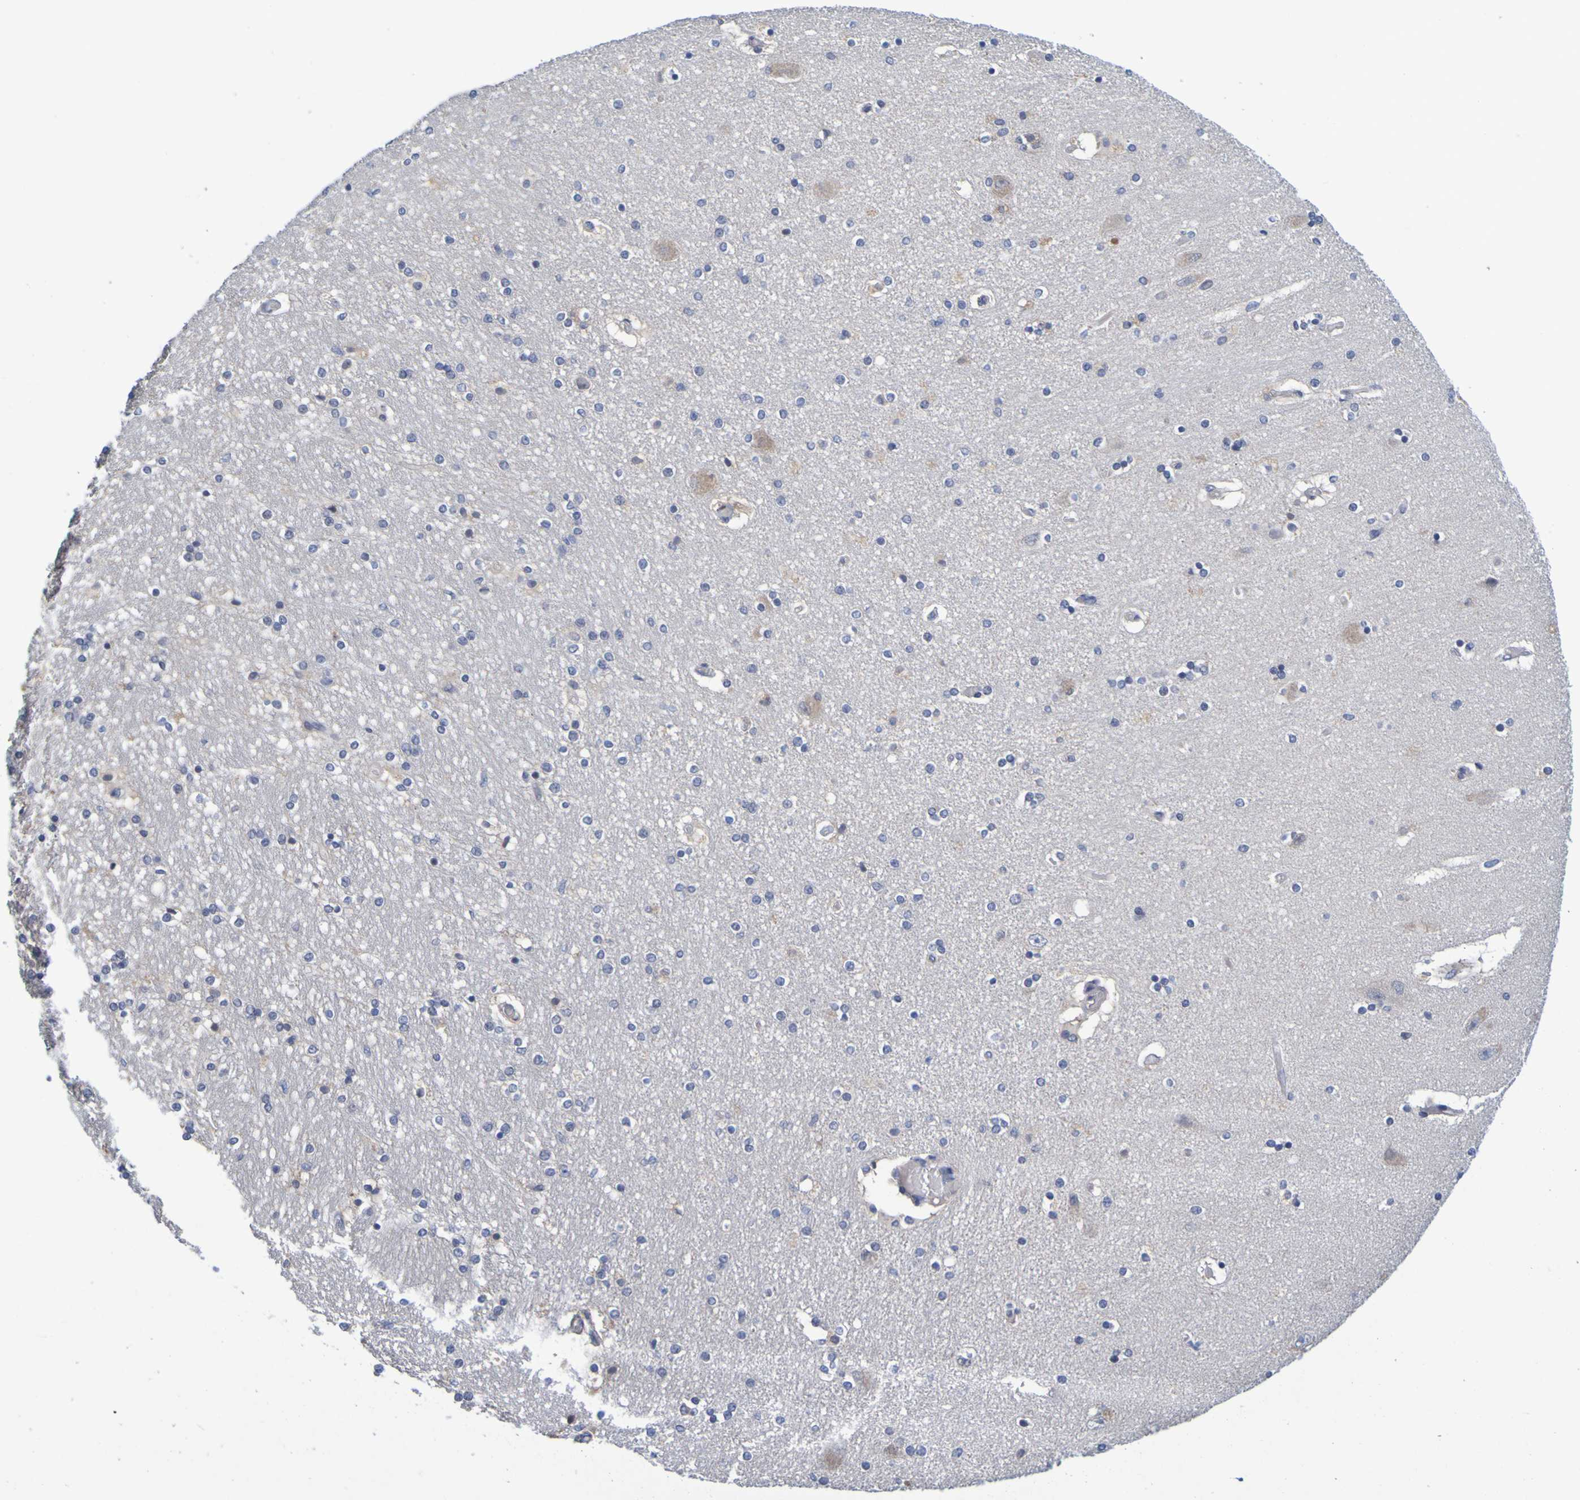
{"staining": {"intensity": "negative", "quantity": "none", "location": "none"}, "tissue": "hippocampus", "cell_type": "Glial cells", "image_type": "normal", "snomed": [{"axis": "morphology", "description": "Normal tissue, NOS"}, {"axis": "topography", "description": "Hippocampus"}], "caption": "Immunohistochemical staining of benign human hippocampus displays no significant staining in glial cells.", "gene": "ENDOU", "patient": {"sex": "female", "age": 54}}